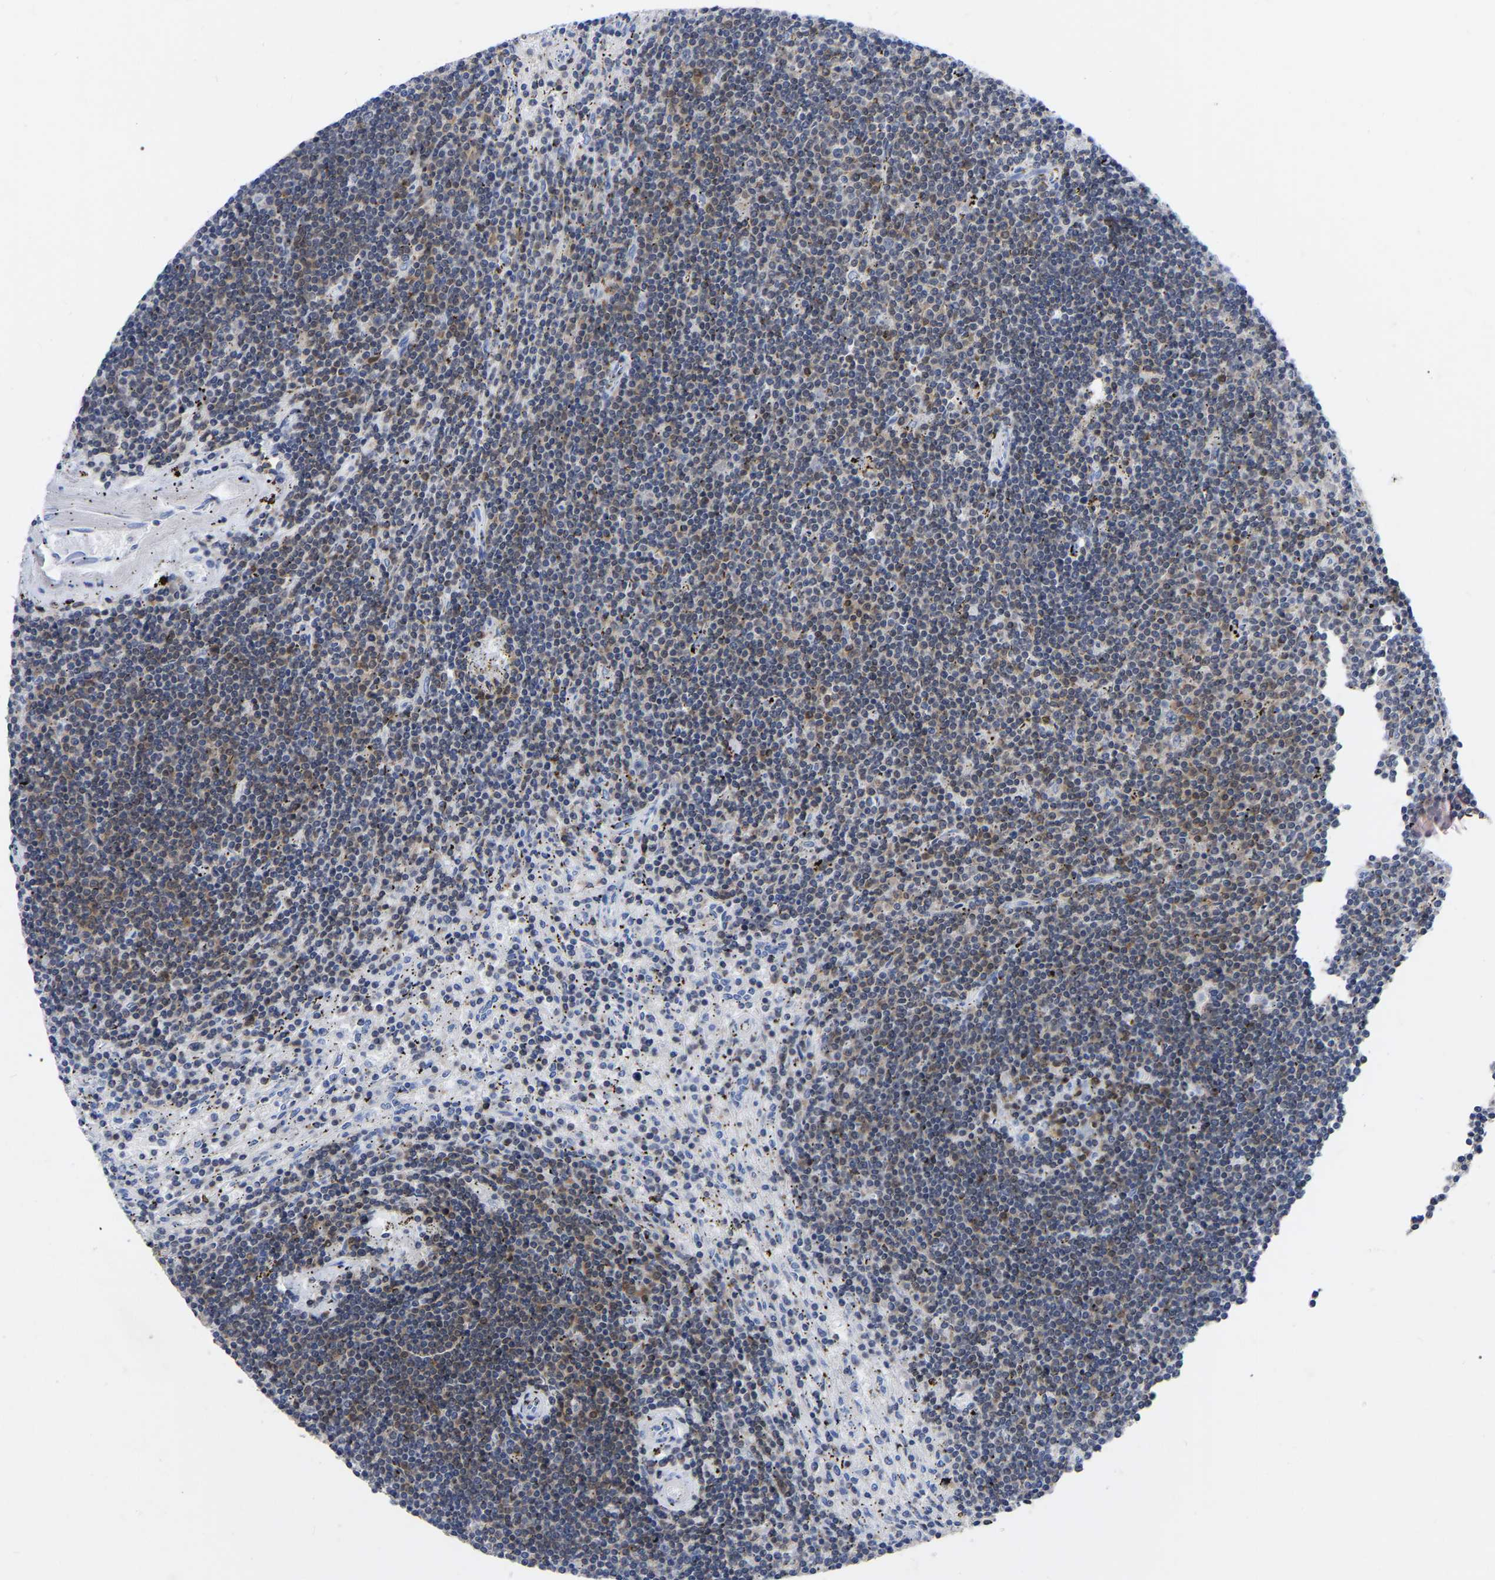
{"staining": {"intensity": "negative", "quantity": "none", "location": "none"}, "tissue": "lymphoma", "cell_type": "Tumor cells", "image_type": "cancer", "snomed": [{"axis": "morphology", "description": "Malignant lymphoma, non-Hodgkin's type, Low grade"}, {"axis": "topography", "description": "Spleen"}], "caption": "Tumor cells show no significant expression in low-grade malignant lymphoma, non-Hodgkin's type.", "gene": "PTPN7", "patient": {"sex": "male", "age": 76}}